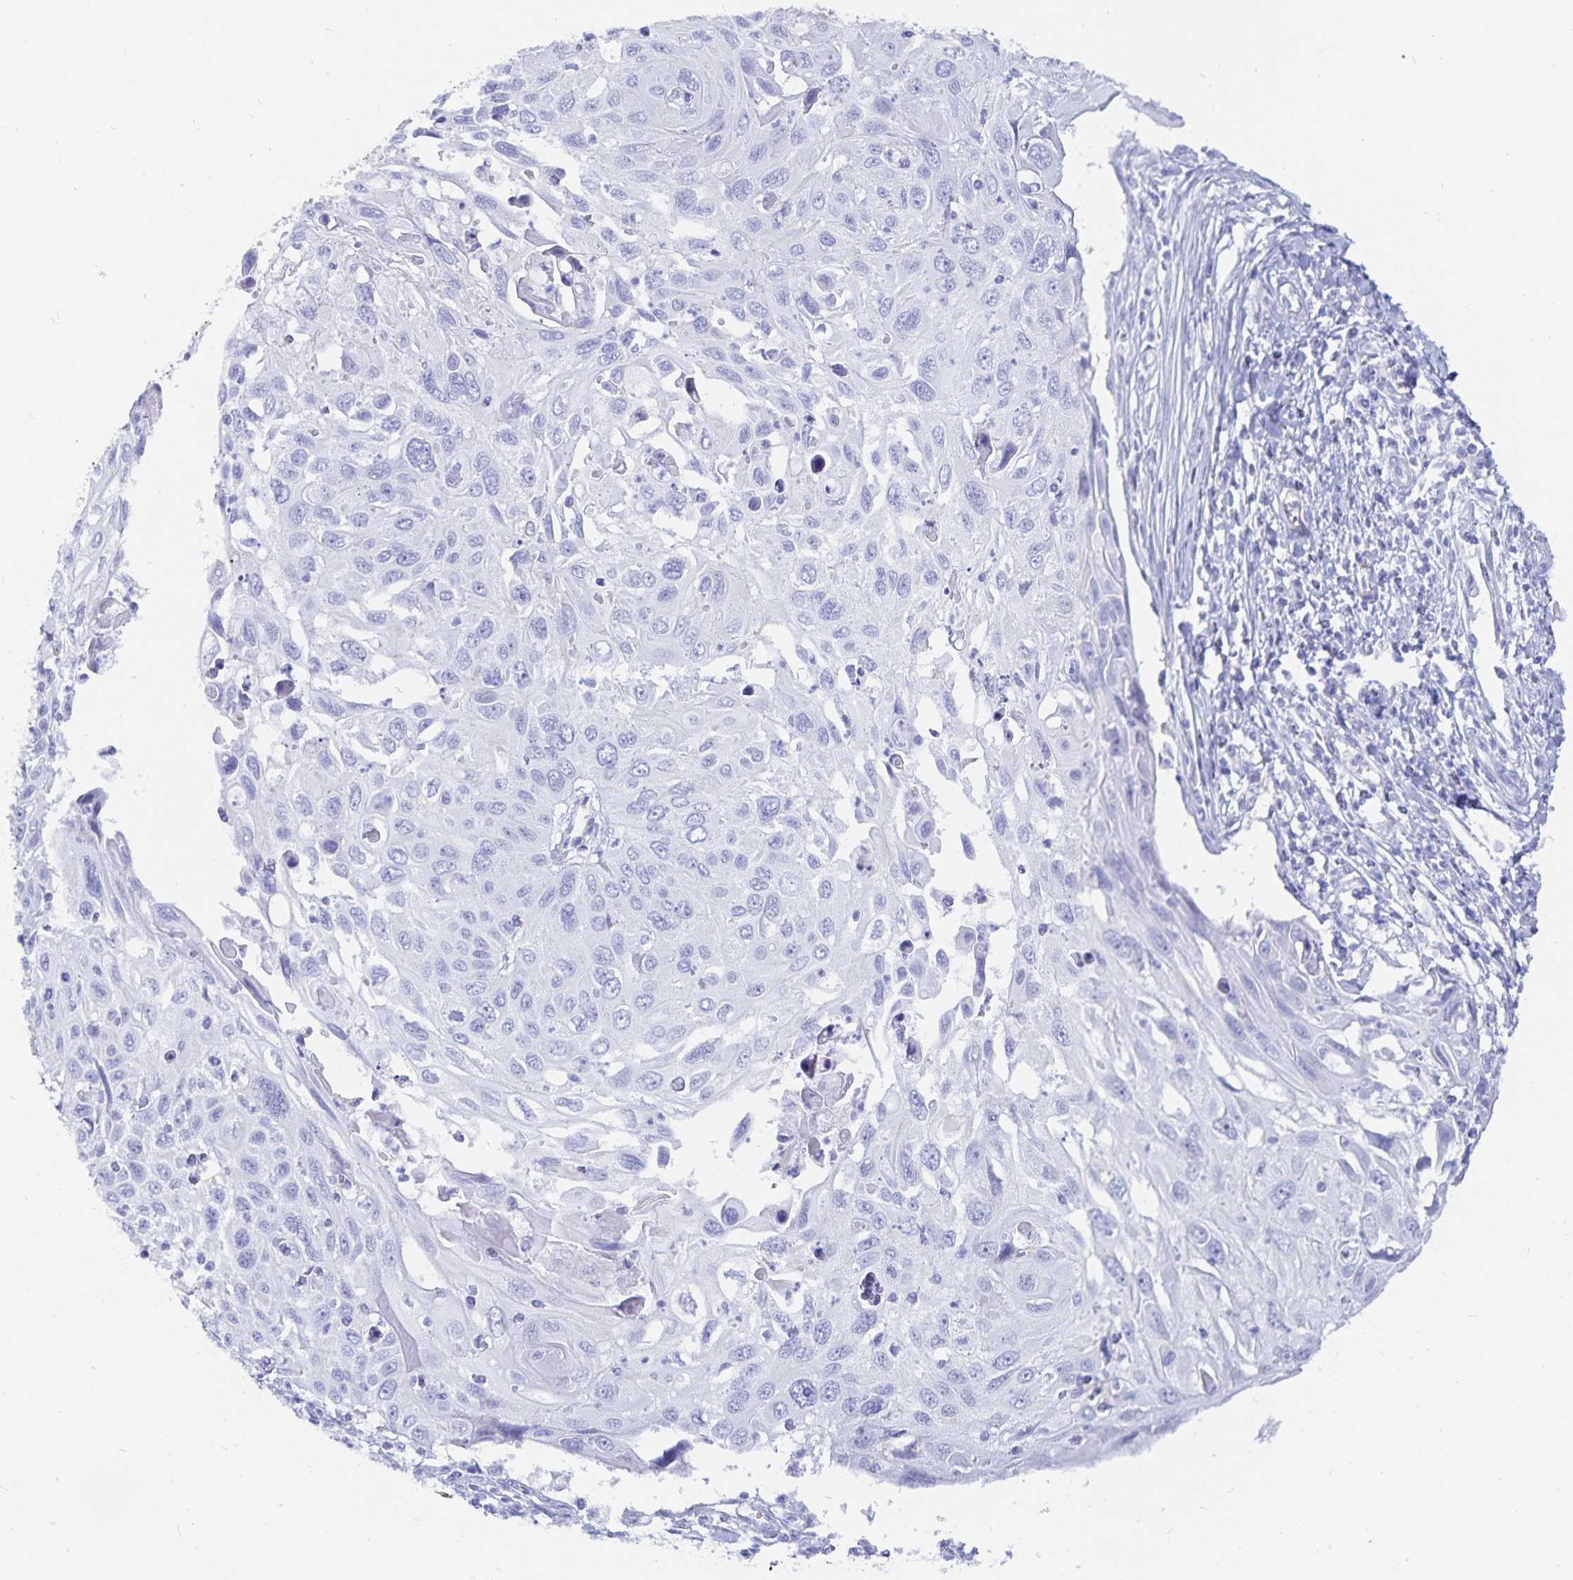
{"staining": {"intensity": "negative", "quantity": "none", "location": "none"}, "tissue": "cervical cancer", "cell_type": "Tumor cells", "image_type": "cancer", "snomed": [{"axis": "morphology", "description": "Squamous cell carcinoma, NOS"}, {"axis": "topography", "description": "Cervix"}], "caption": "Immunohistochemical staining of cervical cancer reveals no significant expression in tumor cells. (Stains: DAB immunohistochemistry with hematoxylin counter stain, Microscopy: brightfield microscopy at high magnification).", "gene": "INSL5", "patient": {"sex": "female", "age": 70}}